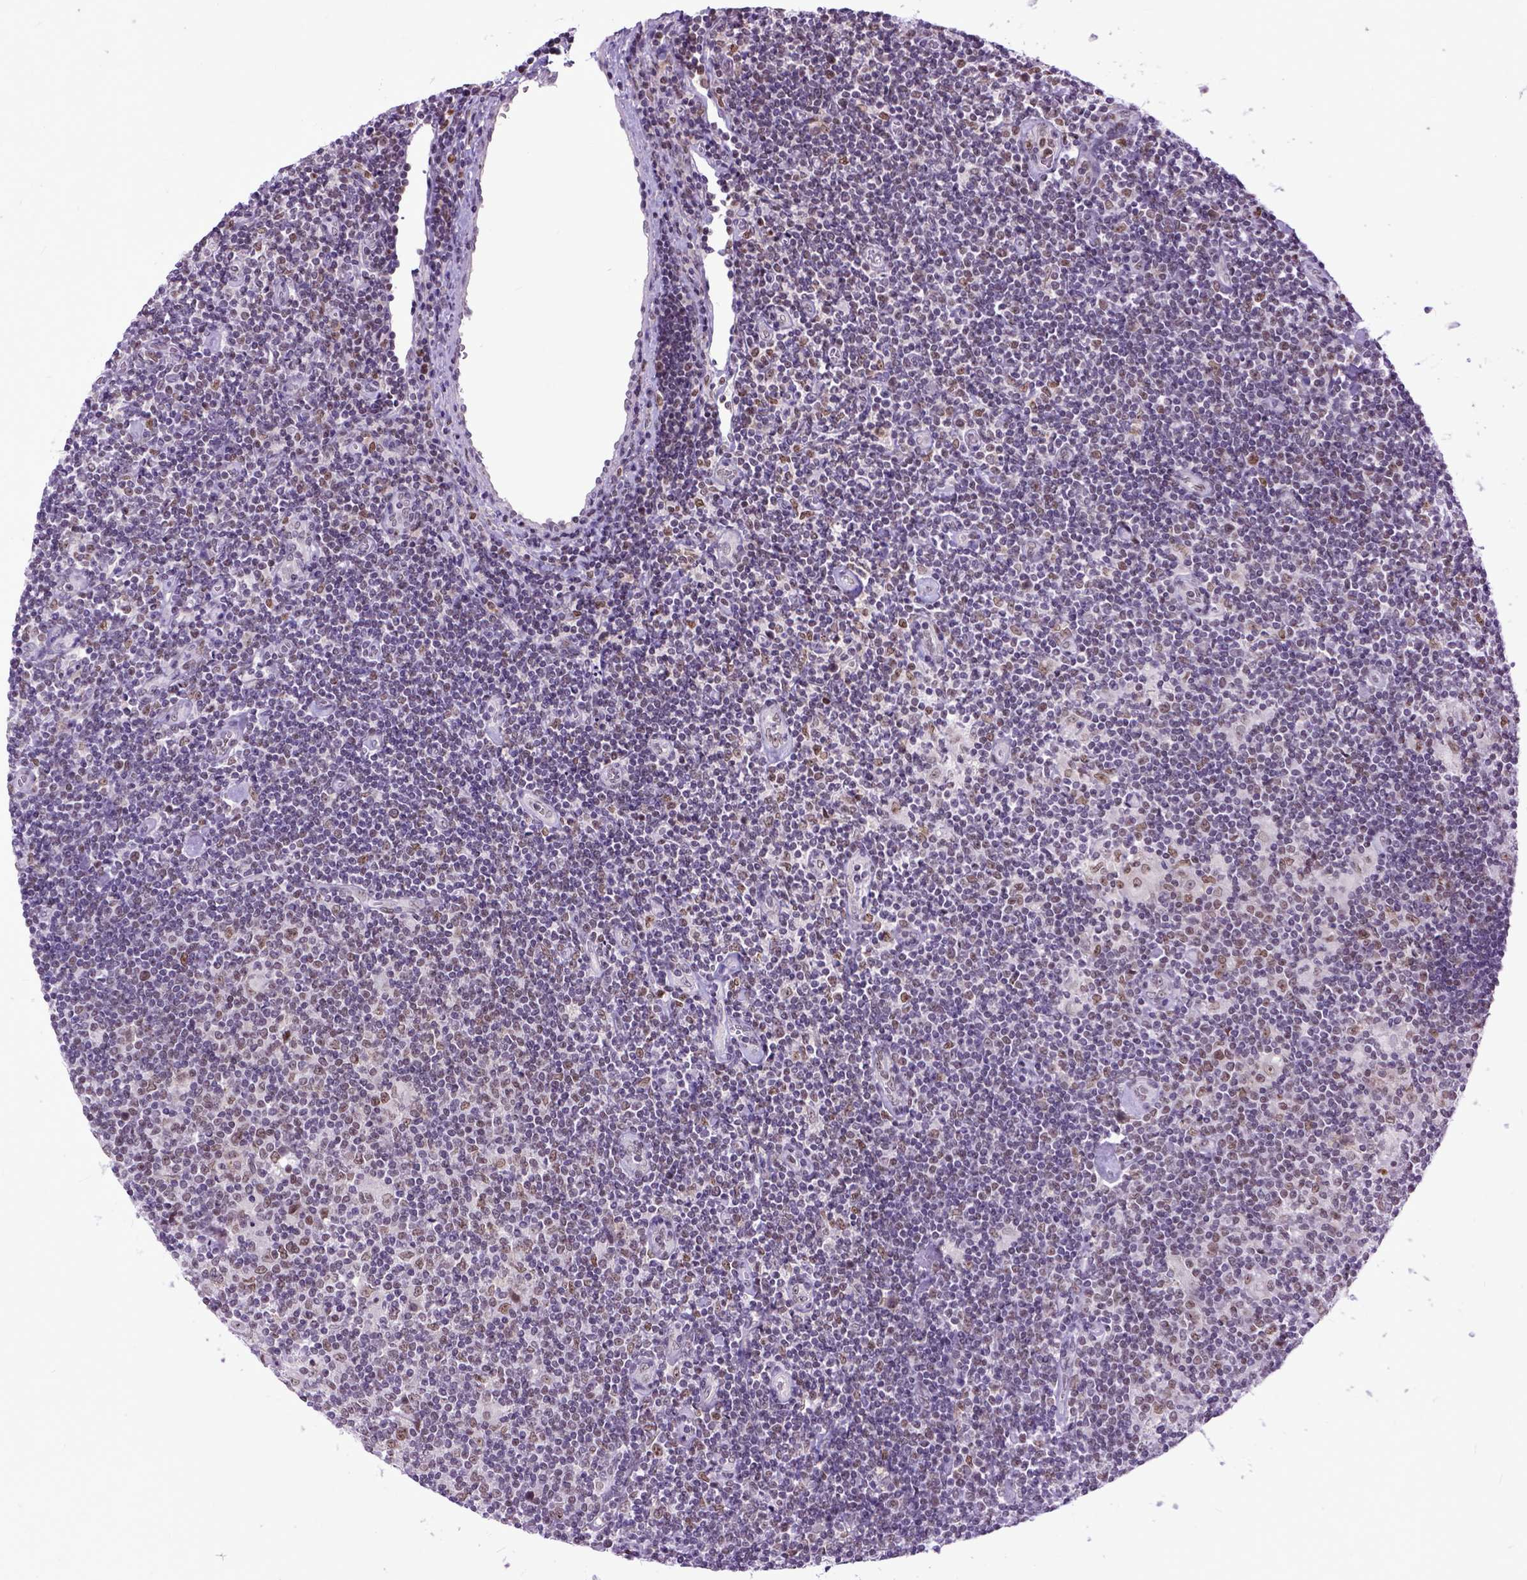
{"staining": {"intensity": "moderate", "quantity": ">75%", "location": "nuclear"}, "tissue": "lymphoma", "cell_type": "Tumor cells", "image_type": "cancer", "snomed": [{"axis": "morphology", "description": "Hodgkin's disease, NOS"}, {"axis": "topography", "description": "Lymph node"}], "caption": "This photomicrograph reveals immunohistochemistry (IHC) staining of human Hodgkin's disease, with medium moderate nuclear positivity in about >75% of tumor cells.", "gene": "RCC2", "patient": {"sex": "male", "age": 40}}